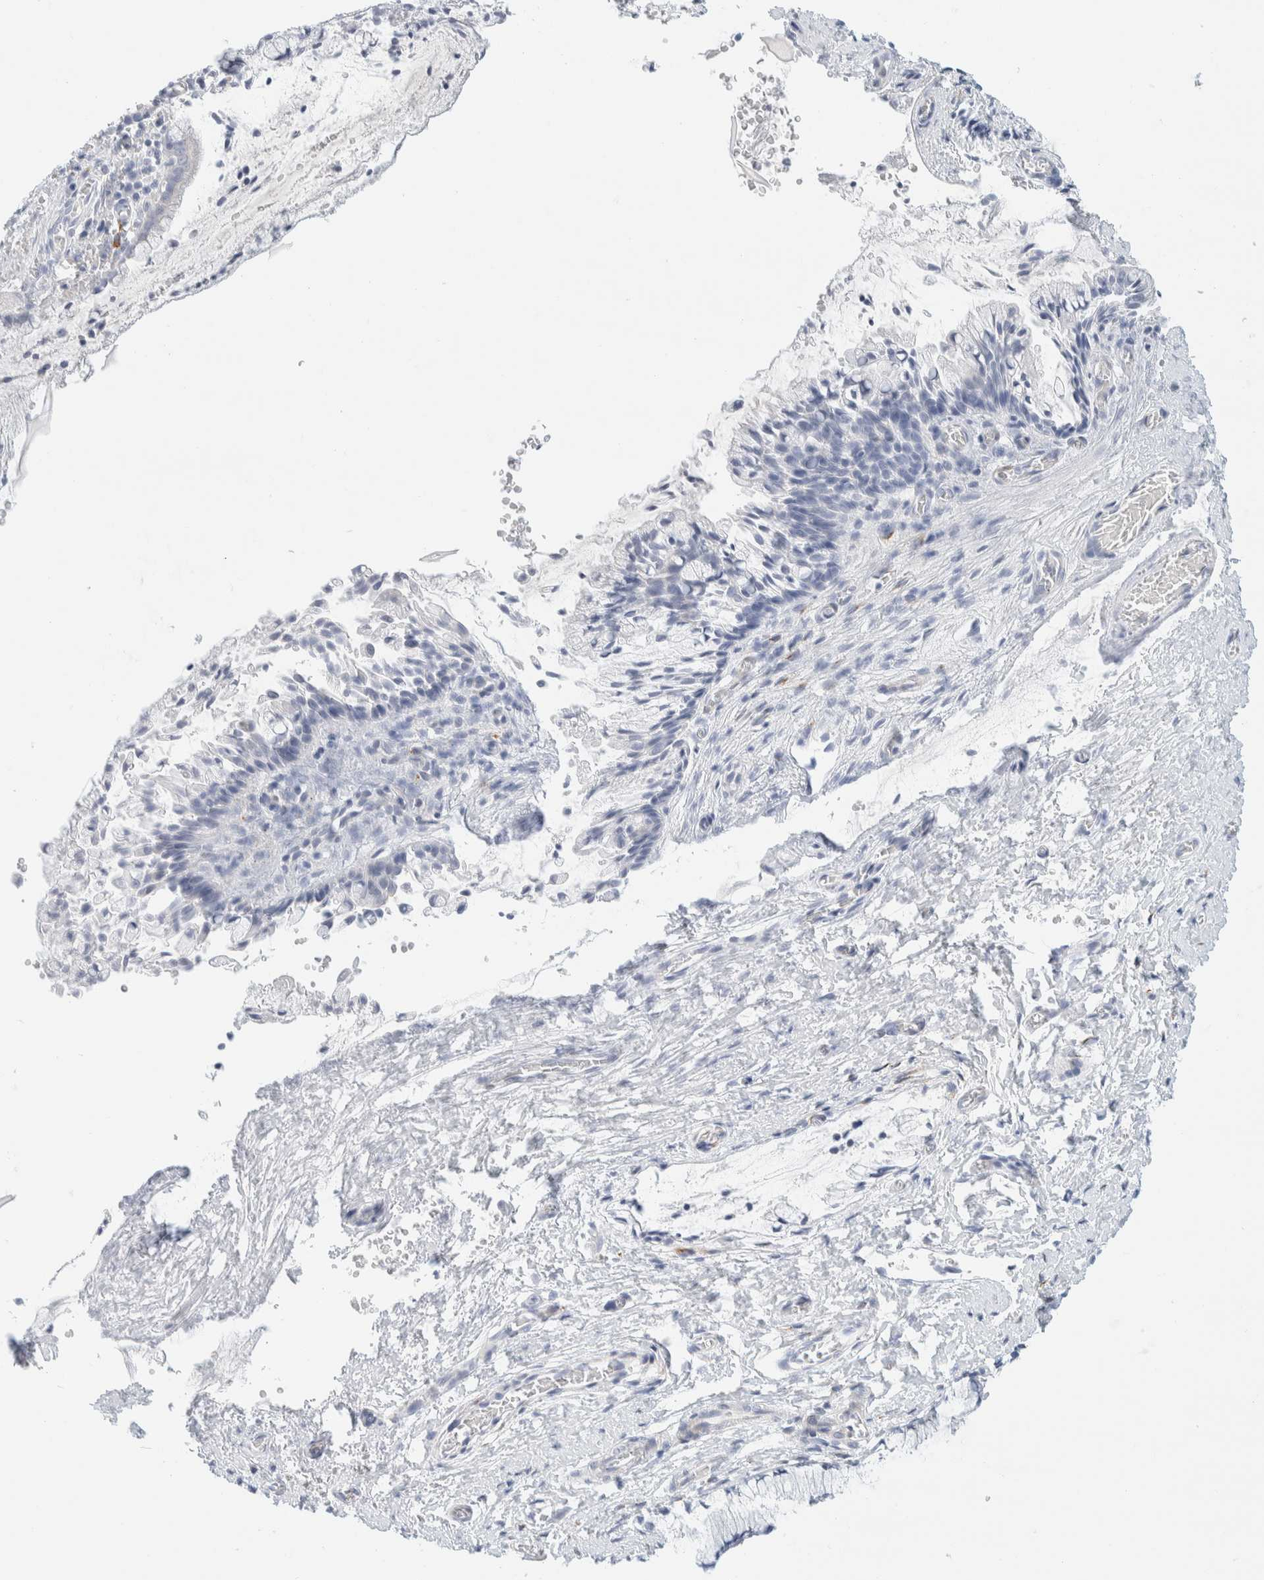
{"staining": {"intensity": "negative", "quantity": "none", "location": "none"}, "tissue": "cervix", "cell_type": "Glandular cells", "image_type": "normal", "snomed": [{"axis": "morphology", "description": "Normal tissue, NOS"}, {"axis": "topography", "description": "Cervix"}], "caption": "The immunohistochemistry histopathology image has no significant expression in glandular cells of cervix. The staining is performed using DAB (3,3'-diaminobenzidine) brown chromogen with nuclei counter-stained in using hematoxylin.", "gene": "ATCAY", "patient": {"sex": "female", "age": 55}}